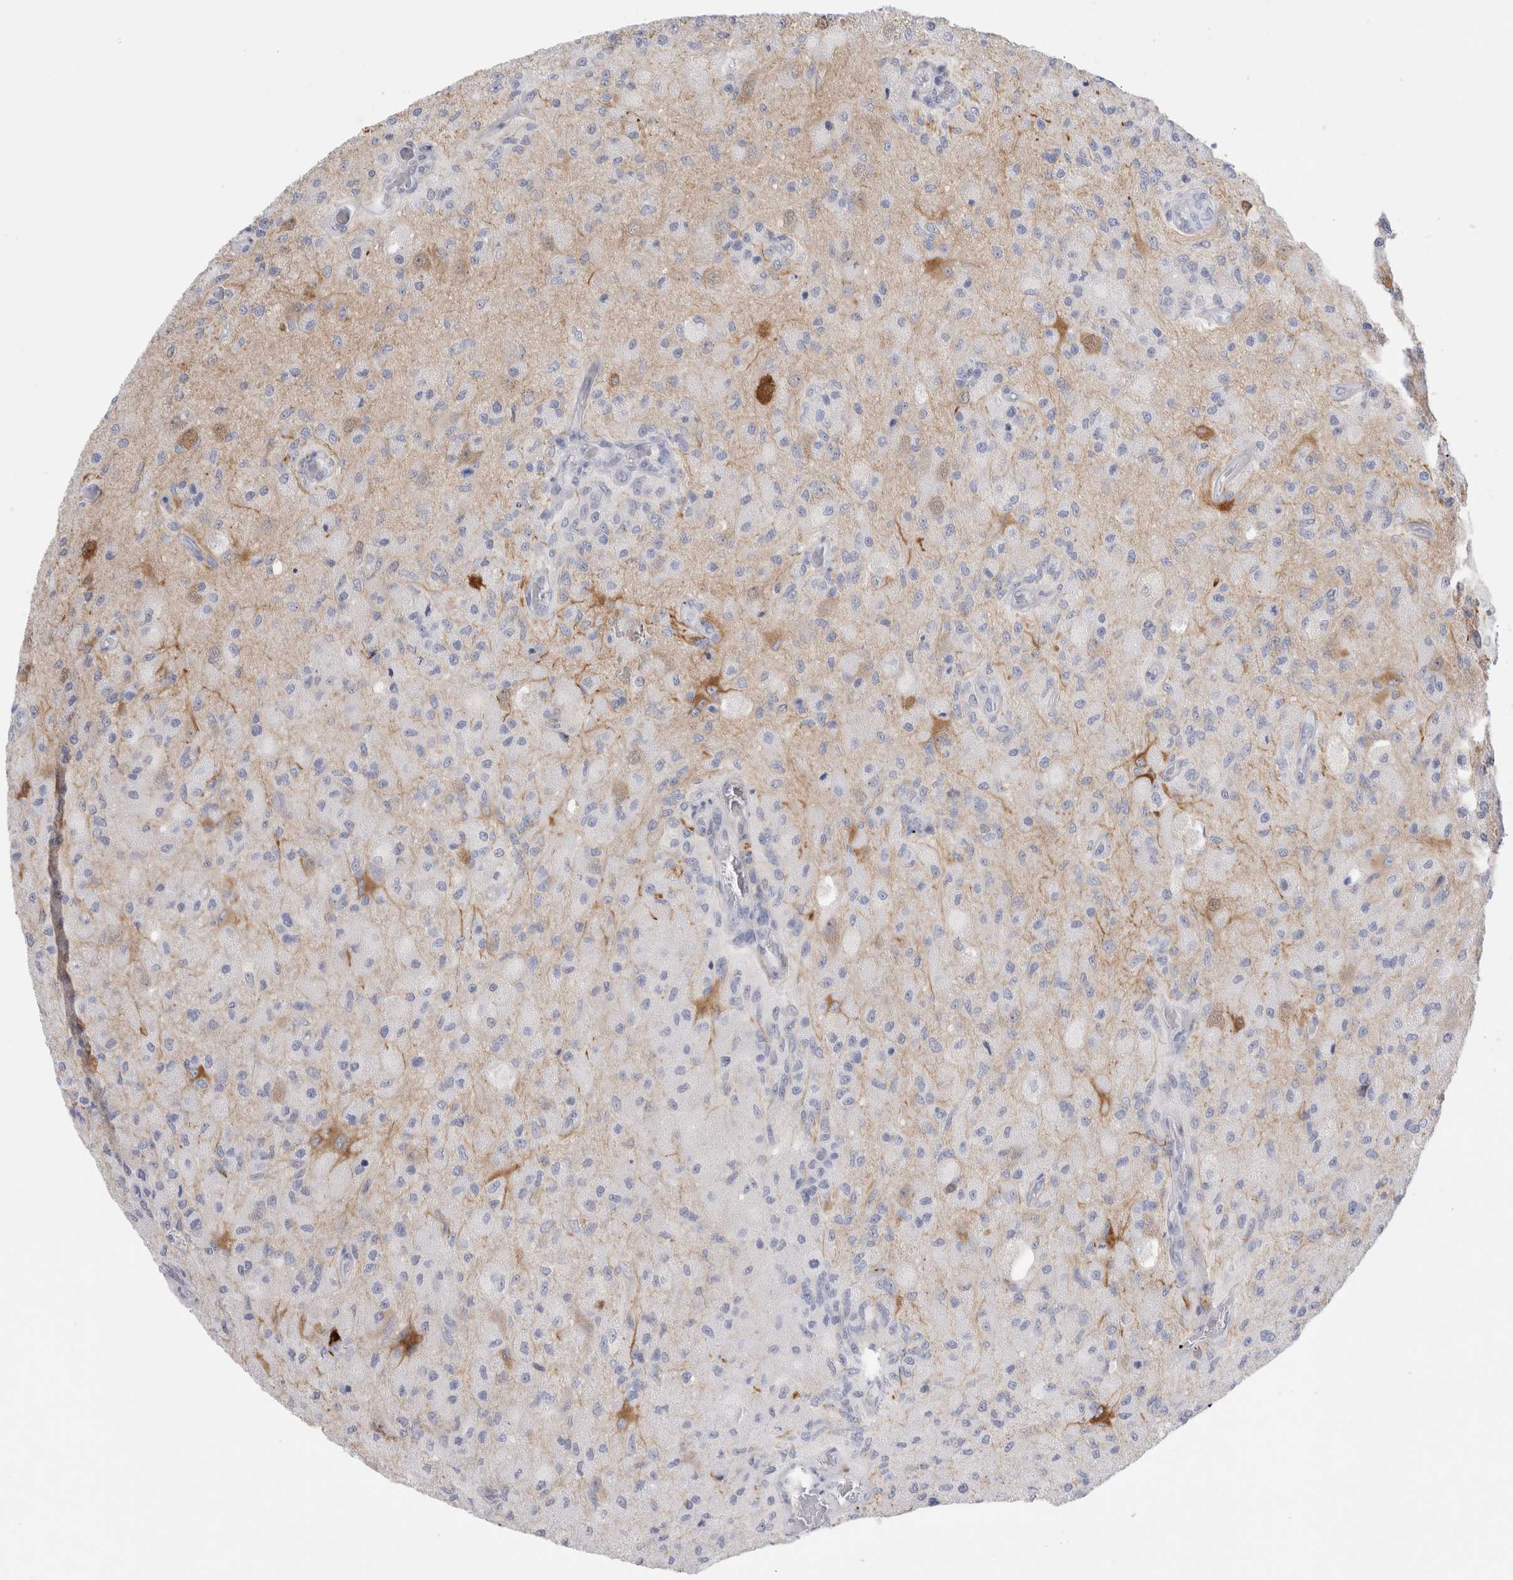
{"staining": {"intensity": "negative", "quantity": "none", "location": "none"}, "tissue": "glioma", "cell_type": "Tumor cells", "image_type": "cancer", "snomed": [{"axis": "morphology", "description": "Normal tissue, NOS"}, {"axis": "morphology", "description": "Glioma, malignant, High grade"}, {"axis": "topography", "description": "Cerebral cortex"}], "caption": "Immunohistochemical staining of malignant high-grade glioma shows no significant expression in tumor cells.", "gene": "NAPEPLD", "patient": {"sex": "male", "age": 77}}